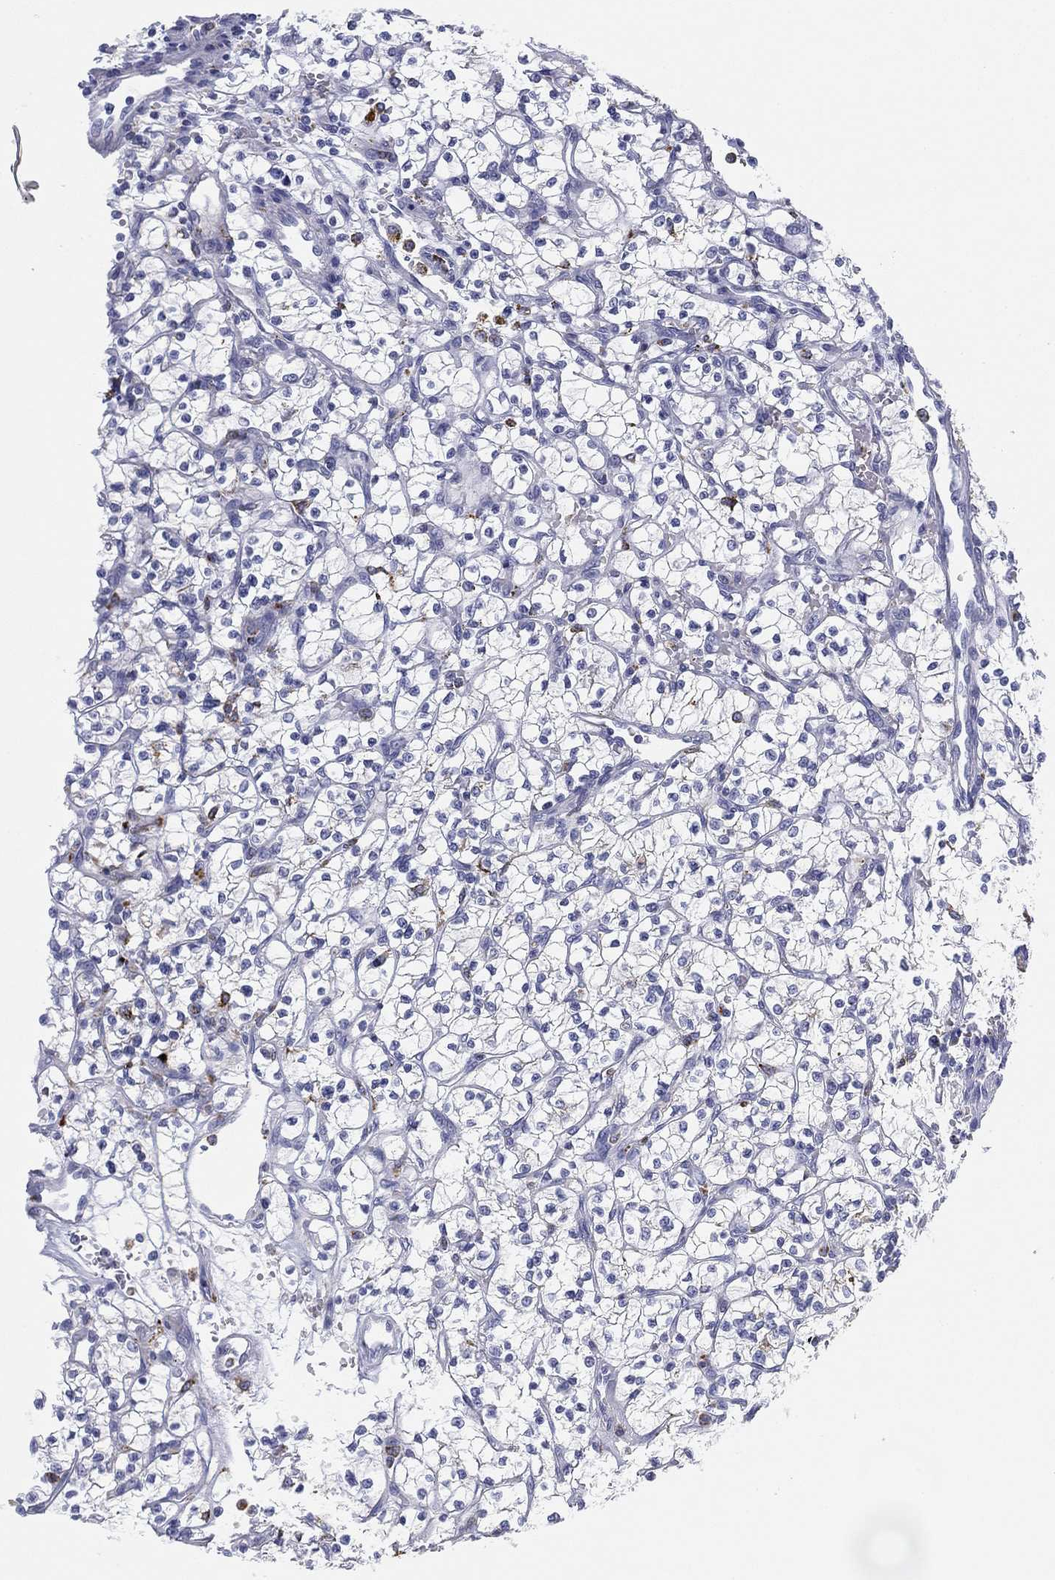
{"staining": {"intensity": "negative", "quantity": "none", "location": "none"}, "tissue": "renal cancer", "cell_type": "Tumor cells", "image_type": "cancer", "snomed": [{"axis": "morphology", "description": "Adenocarcinoma, NOS"}, {"axis": "topography", "description": "Kidney"}], "caption": "Protein analysis of renal cancer (adenocarcinoma) displays no significant positivity in tumor cells.", "gene": "NPC2", "patient": {"sex": "female", "age": 64}}